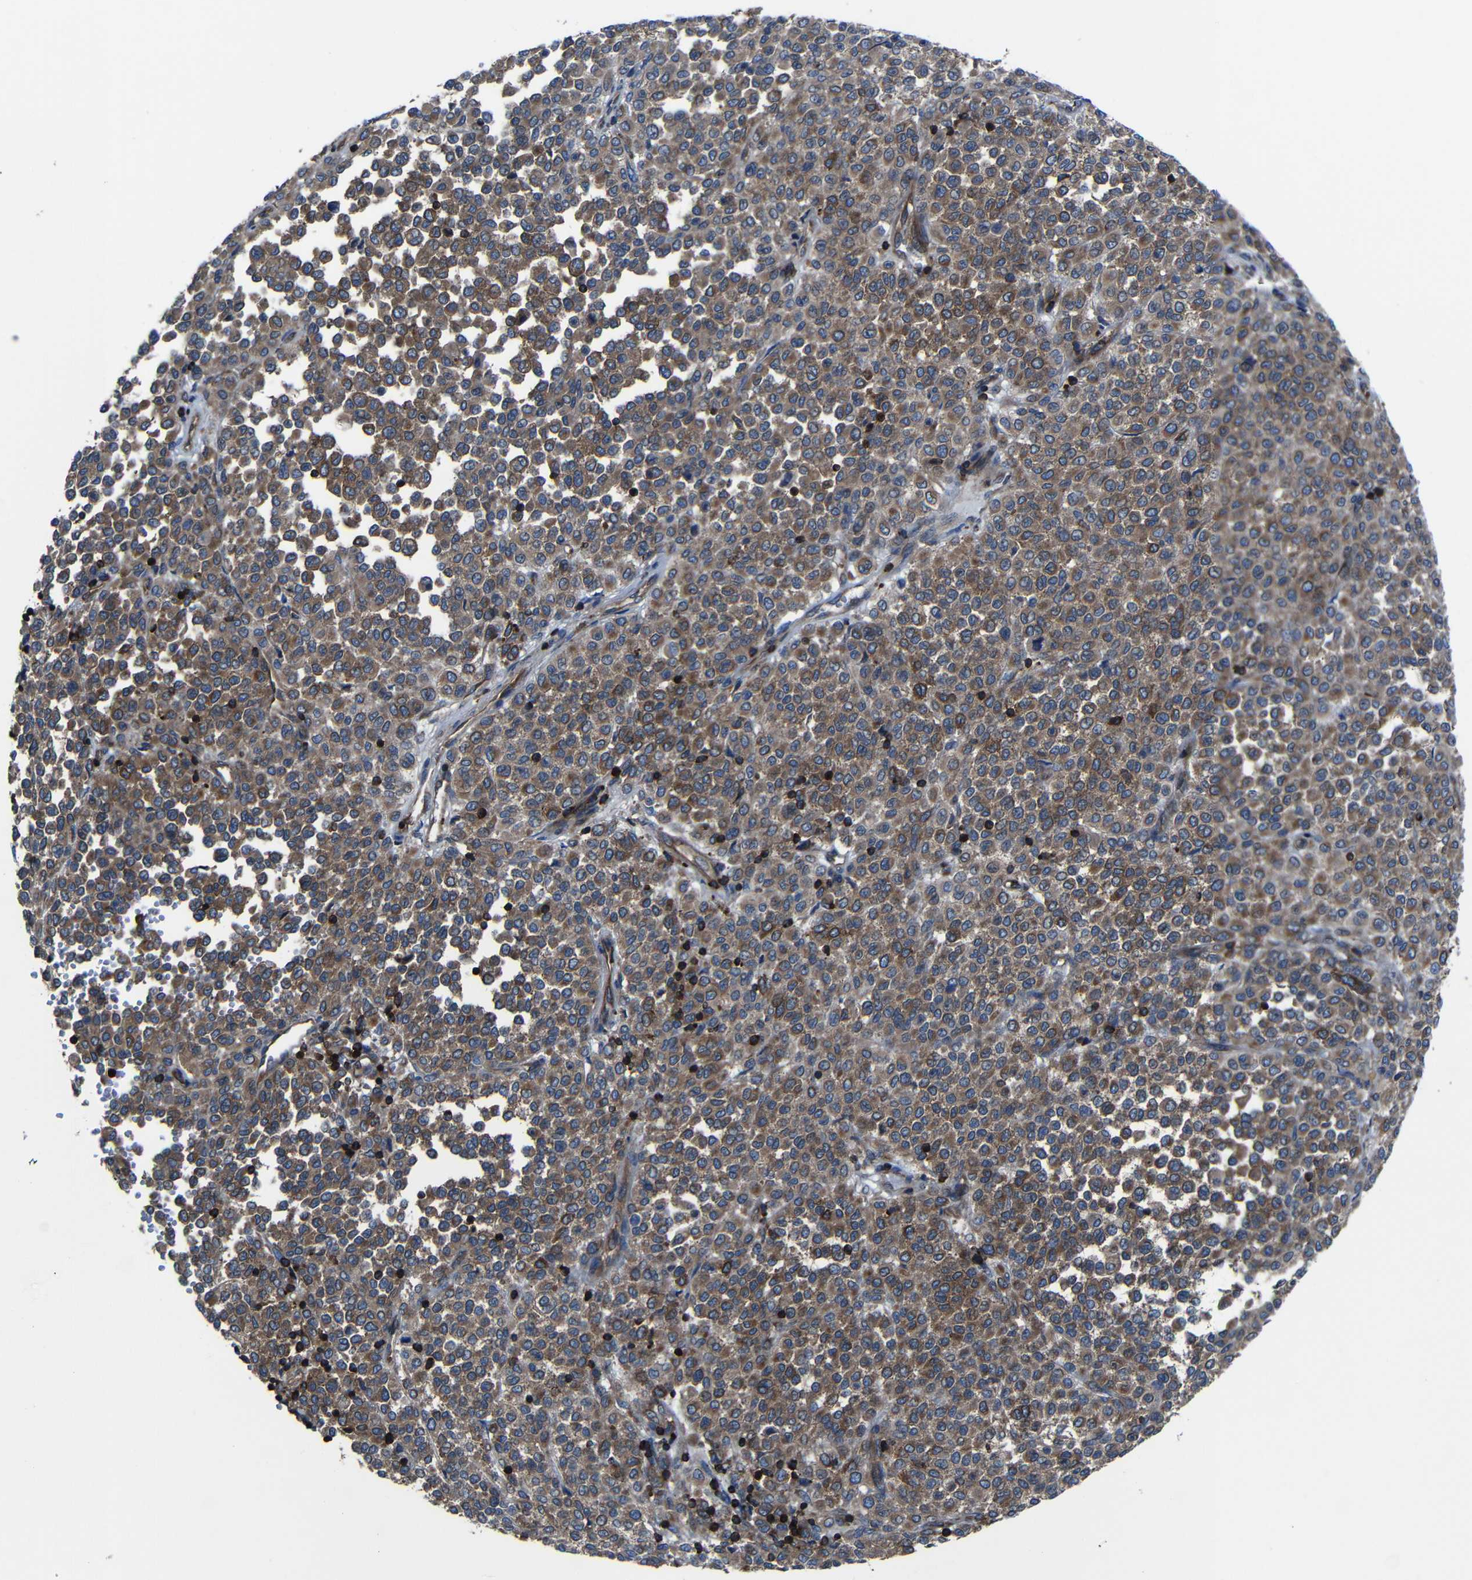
{"staining": {"intensity": "moderate", "quantity": ">75%", "location": "cytoplasmic/membranous"}, "tissue": "melanoma", "cell_type": "Tumor cells", "image_type": "cancer", "snomed": [{"axis": "morphology", "description": "Malignant melanoma, Metastatic site"}, {"axis": "topography", "description": "Pancreas"}], "caption": "An IHC photomicrograph of neoplastic tissue is shown. Protein staining in brown labels moderate cytoplasmic/membranous positivity in melanoma within tumor cells.", "gene": "ARHGEF1", "patient": {"sex": "female", "age": 30}}